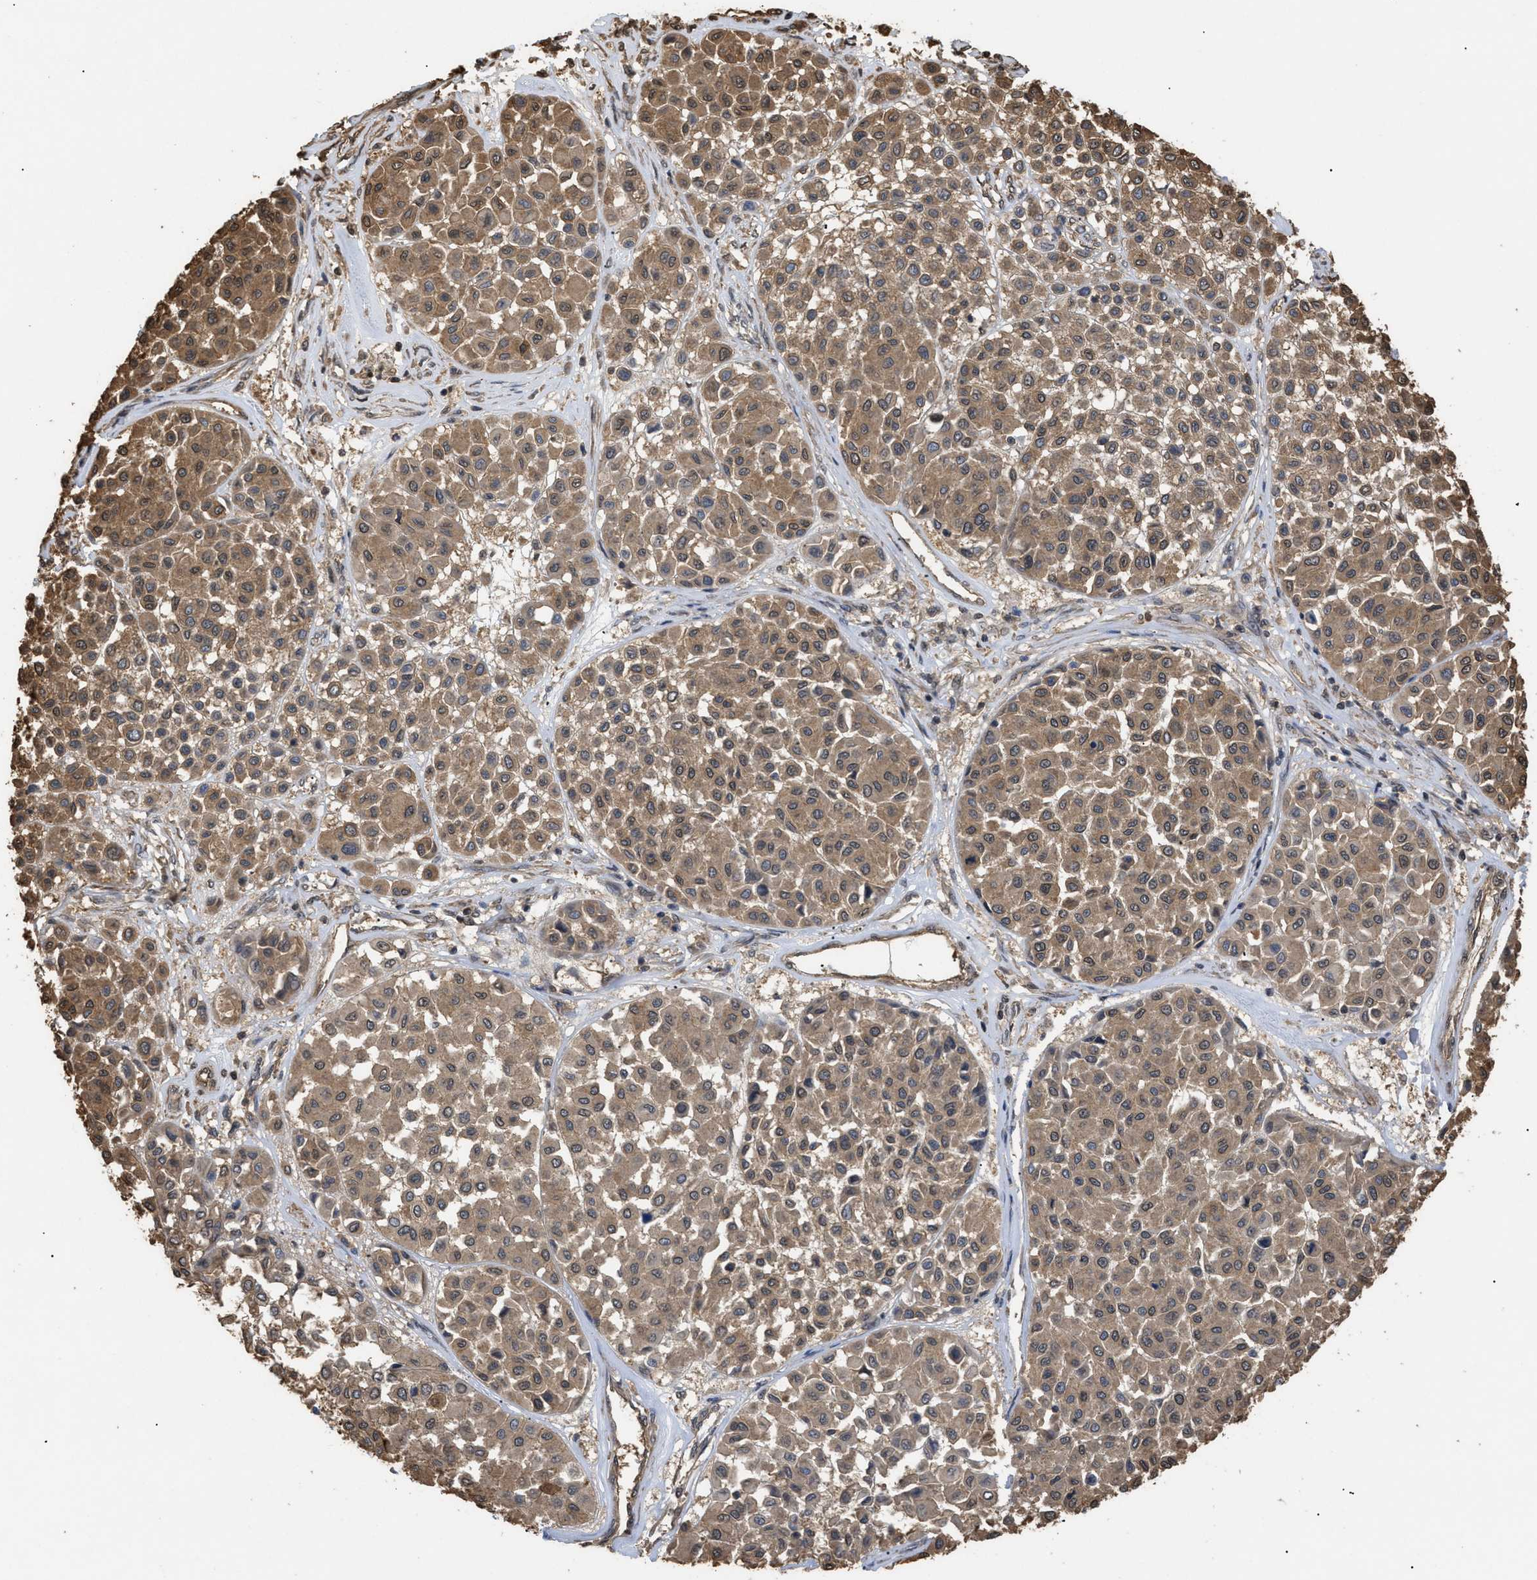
{"staining": {"intensity": "moderate", "quantity": ">75%", "location": "cytoplasmic/membranous"}, "tissue": "melanoma", "cell_type": "Tumor cells", "image_type": "cancer", "snomed": [{"axis": "morphology", "description": "Malignant melanoma, Metastatic site"}, {"axis": "topography", "description": "Soft tissue"}], "caption": "Human malignant melanoma (metastatic site) stained for a protein (brown) reveals moderate cytoplasmic/membranous positive staining in about >75% of tumor cells.", "gene": "CALM1", "patient": {"sex": "male", "age": 41}}